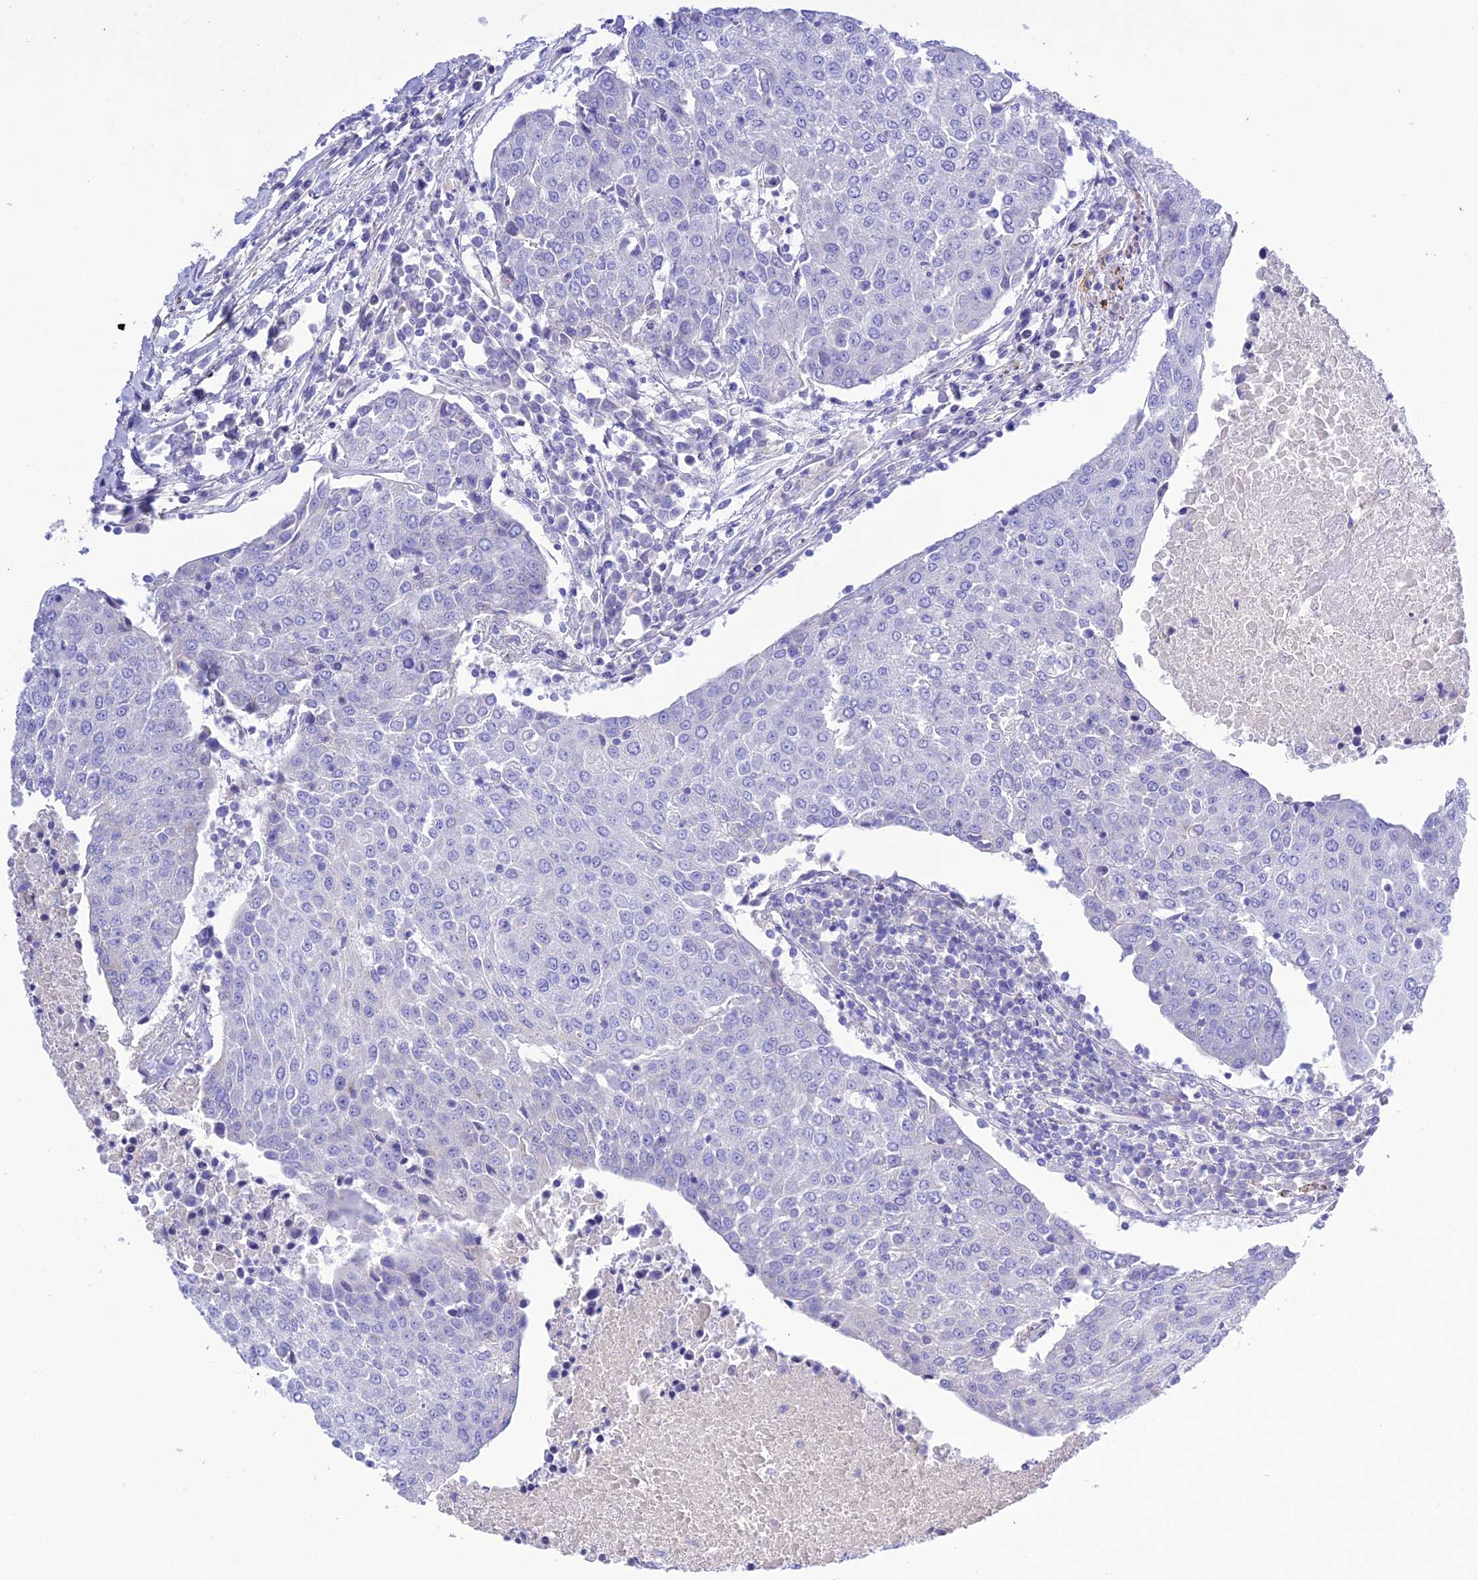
{"staining": {"intensity": "negative", "quantity": "none", "location": "none"}, "tissue": "urothelial cancer", "cell_type": "Tumor cells", "image_type": "cancer", "snomed": [{"axis": "morphology", "description": "Urothelial carcinoma, High grade"}, {"axis": "topography", "description": "Urinary bladder"}], "caption": "Image shows no significant protein expression in tumor cells of urothelial carcinoma (high-grade).", "gene": "FRA10AC1", "patient": {"sex": "female", "age": 85}}